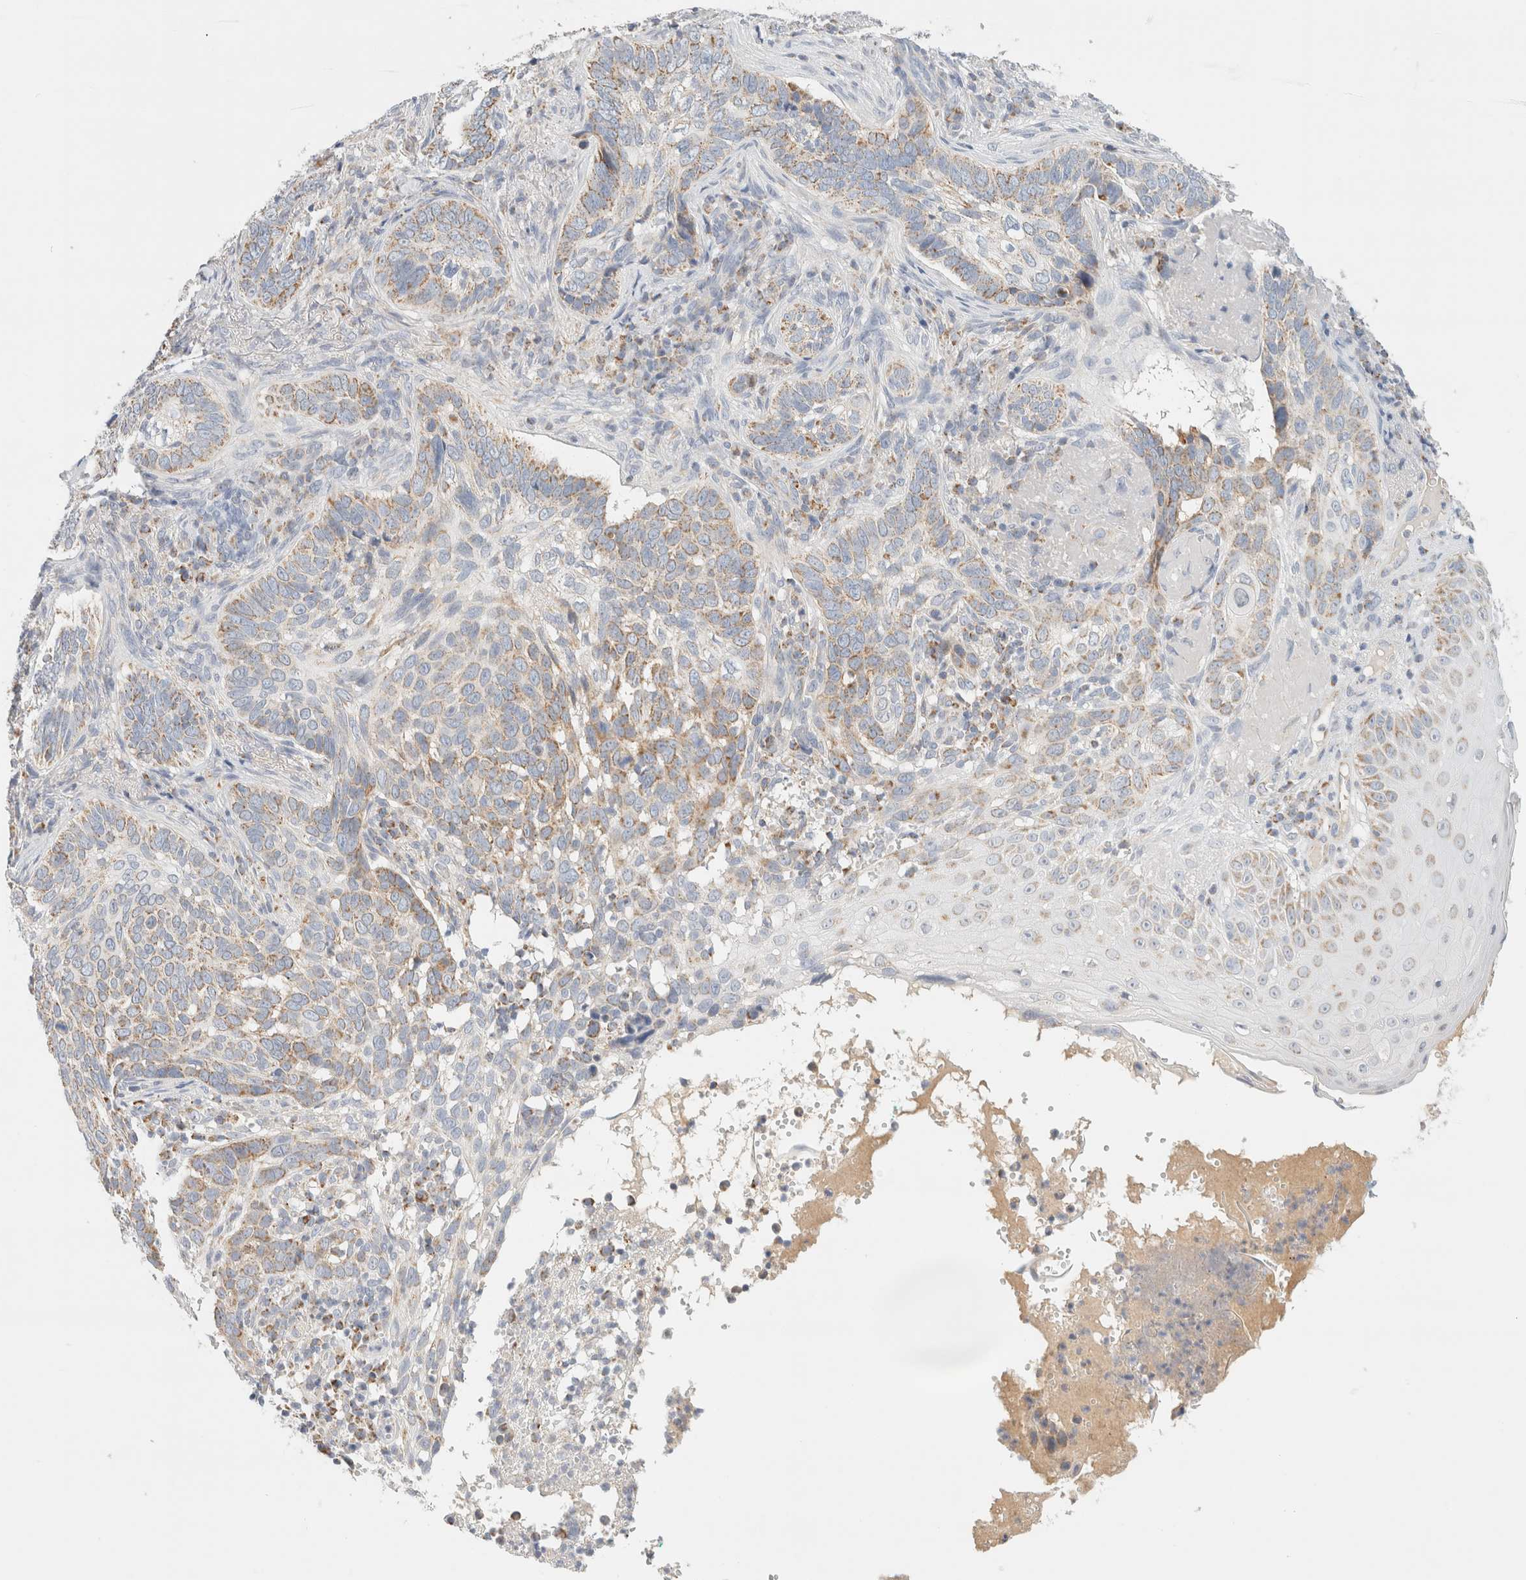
{"staining": {"intensity": "moderate", "quantity": "25%-75%", "location": "cytoplasmic/membranous"}, "tissue": "skin cancer", "cell_type": "Tumor cells", "image_type": "cancer", "snomed": [{"axis": "morphology", "description": "Basal cell carcinoma"}, {"axis": "topography", "description": "Skin"}], "caption": "High-power microscopy captured an immunohistochemistry (IHC) image of basal cell carcinoma (skin), revealing moderate cytoplasmic/membranous staining in approximately 25%-75% of tumor cells. The staining is performed using DAB (3,3'-diaminobenzidine) brown chromogen to label protein expression. The nuclei are counter-stained blue using hematoxylin.", "gene": "HDHD3", "patient": {"sex": "female", "age": 89}}